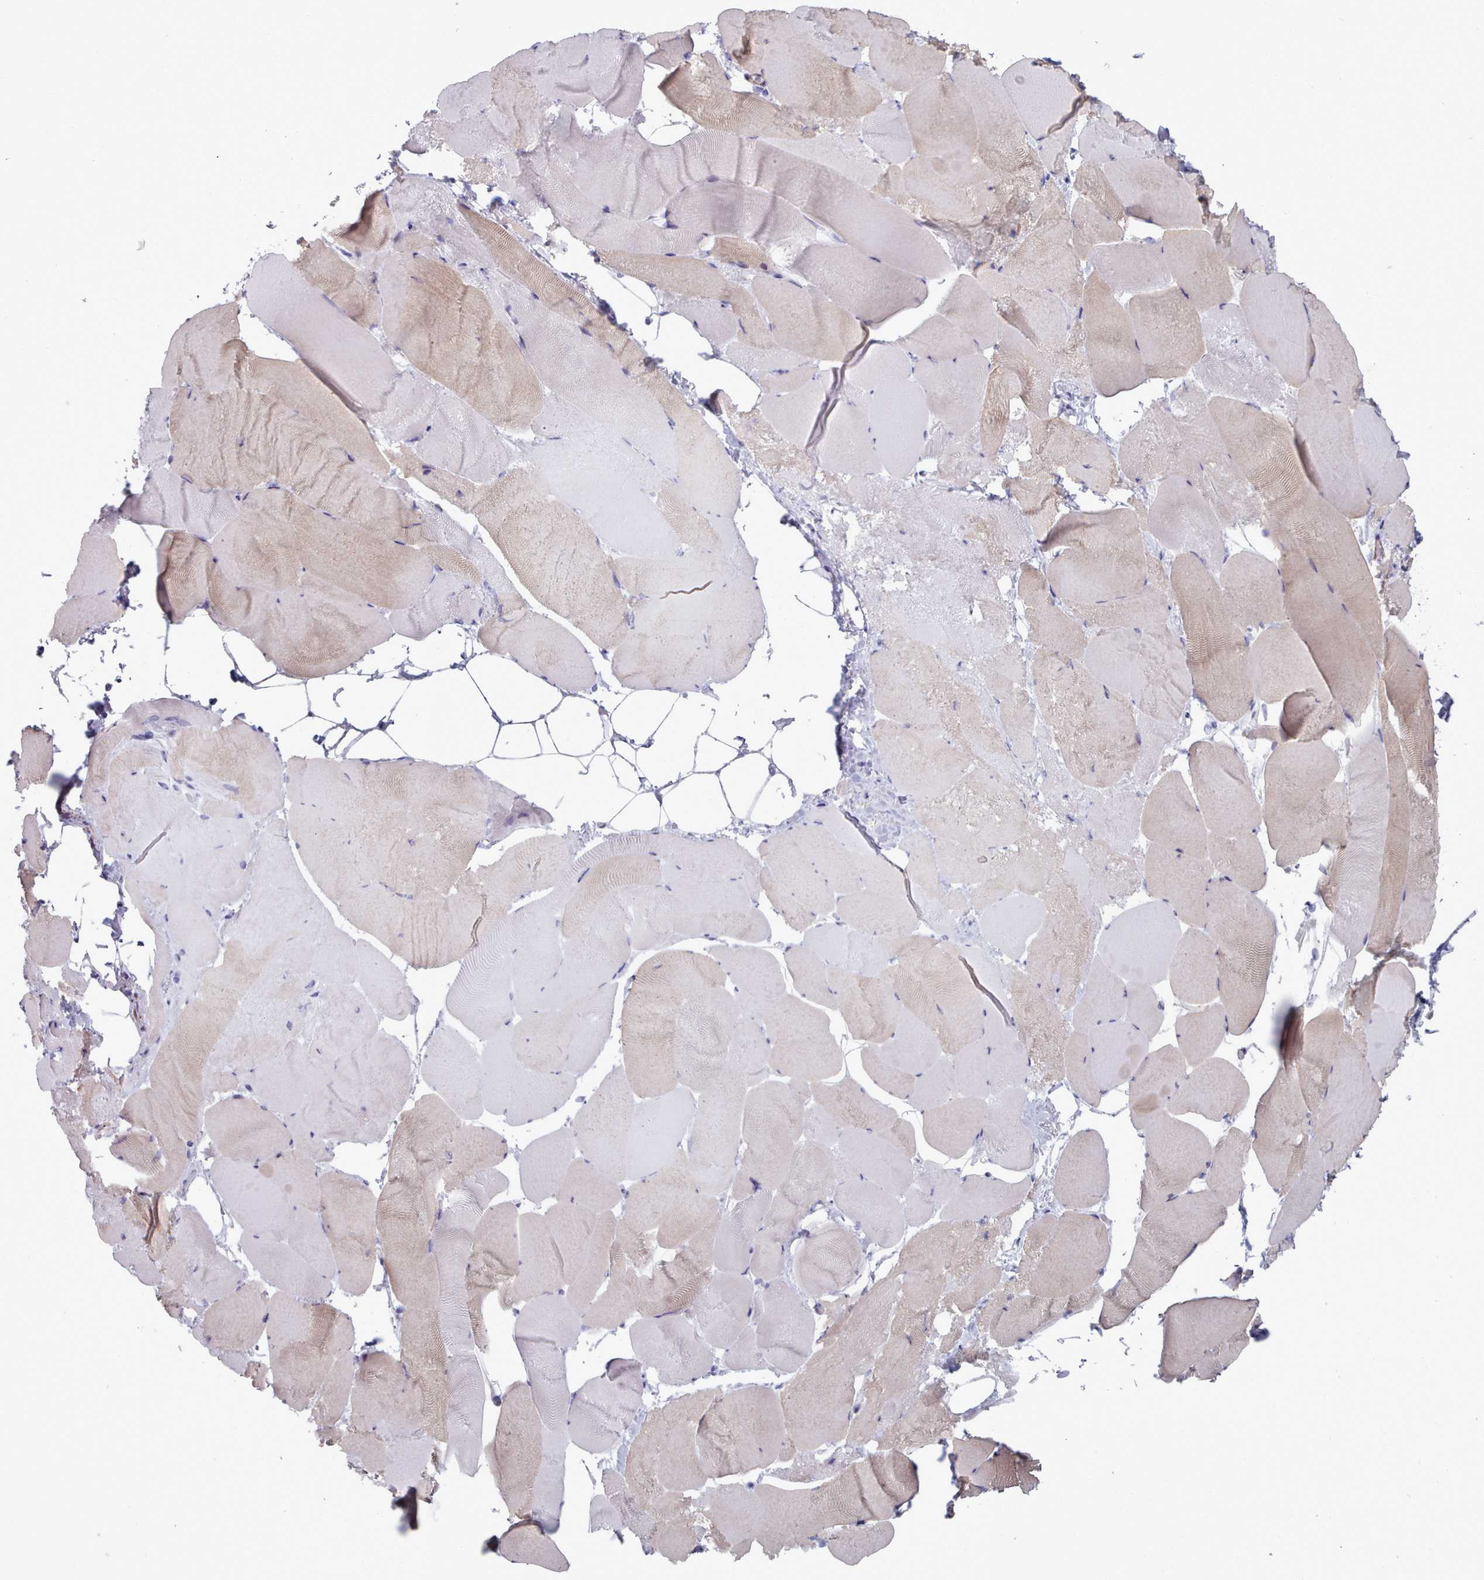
{"staining": {"intensity": "moderate", "quantity": "25%-75%", "location": "cytoplasmic/membranous"}, "tissue": "skeletal muscle", "cell_type": "Myocytes", "image_type": "normal", "snomed": [{"axis": "morphology", "description": "Normal tissue, NOS"}, {"axis": "topography", "description": "Skeletal muscle"}], "caption": "Immunohistochemistry (IHC) micrograph of benign skeletal muscle stained for a protein (brown), which demonstrates medium levels of moderate cytoplasmic/membranous staining in approximately 25%-75% of myocytes.", "gene": "FPGS", "patient": {"sex": "female", "age": 64}}